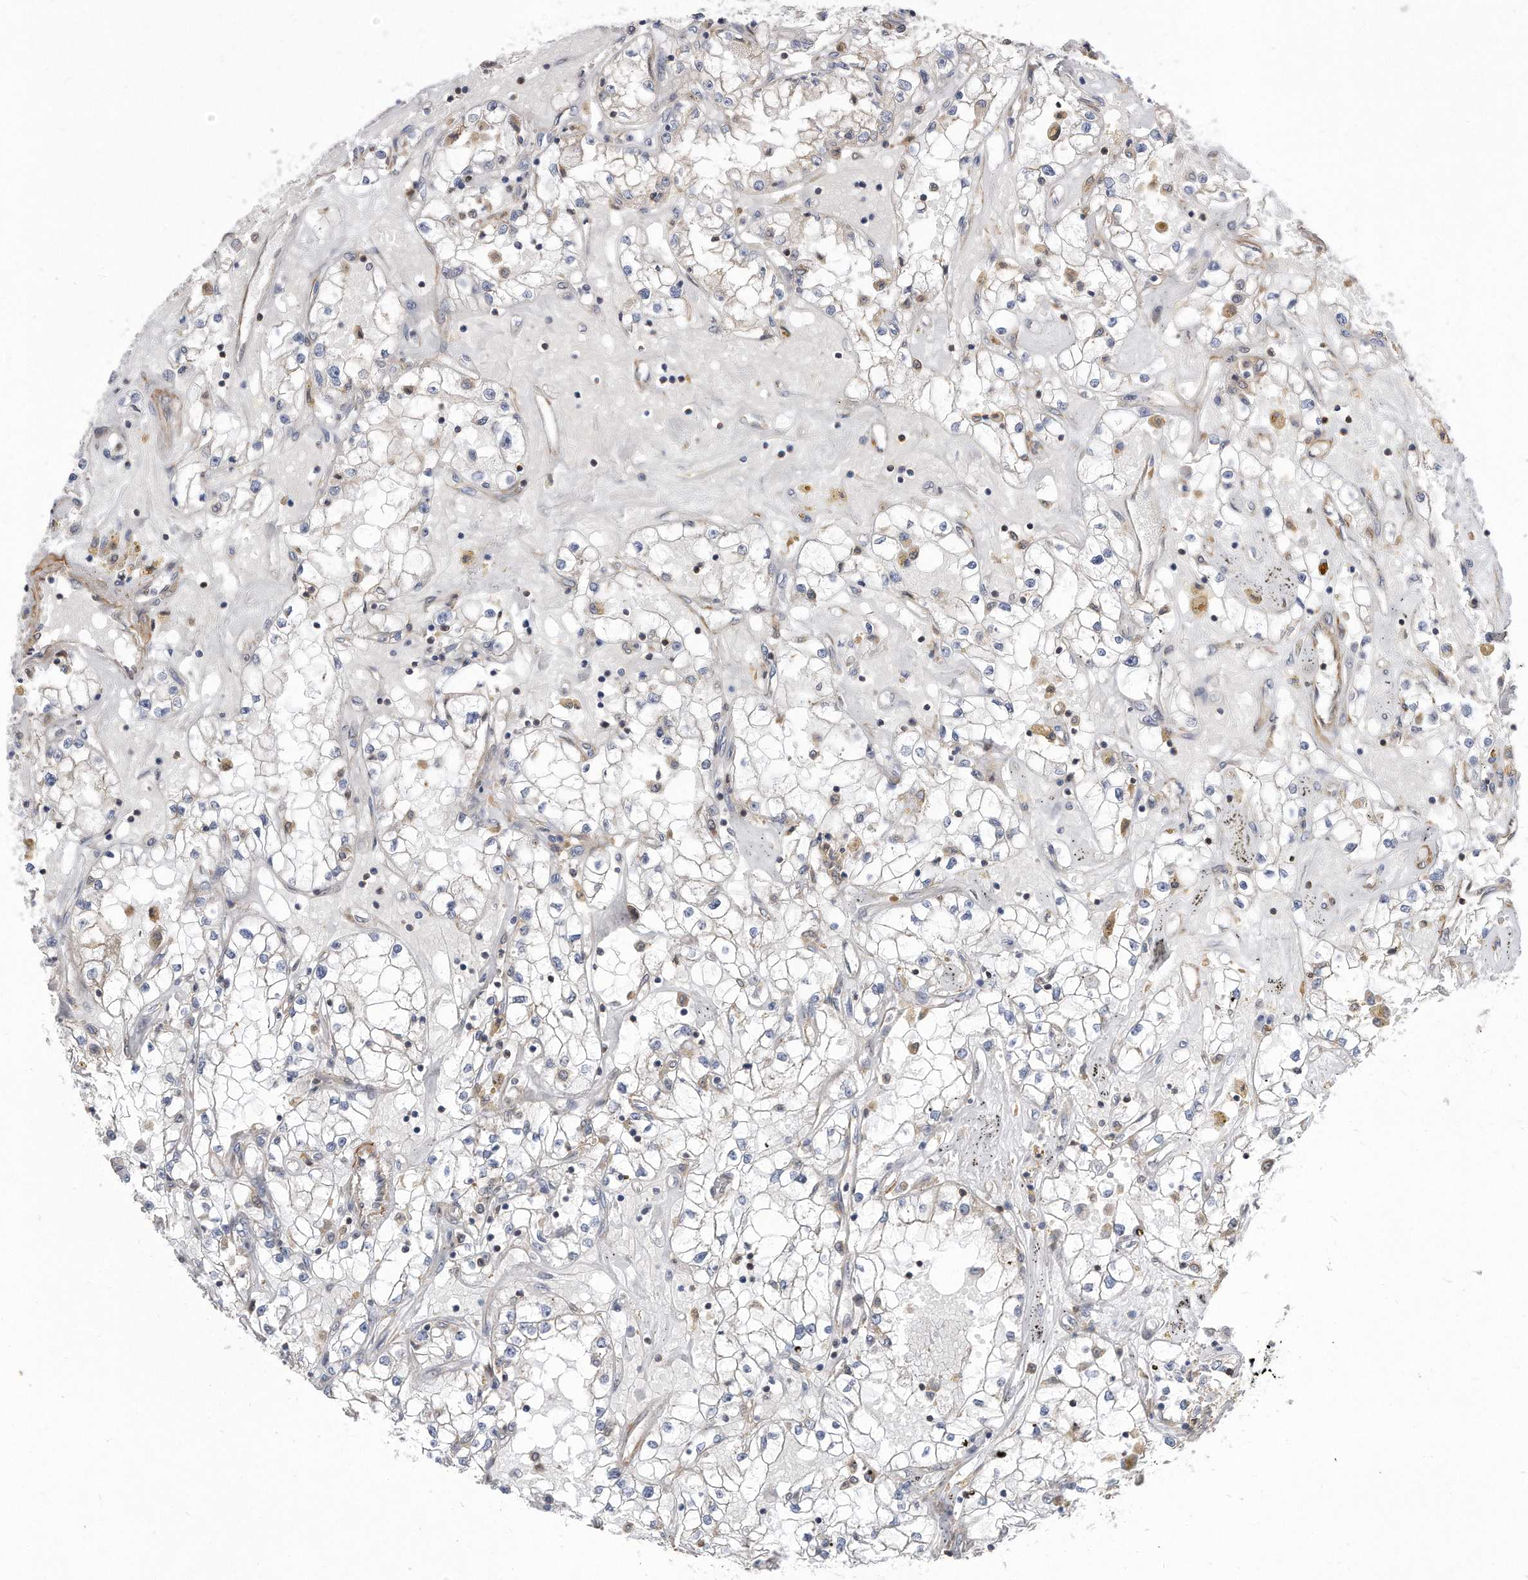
{"staining": {"intensity": "negative", "quantity": "none", "location": "none"}, "tissue": "renal cancer", "cell_type": "Tumor cells", "image_type": "cancer", "snomed": [{"axis": "morphology", "description": "Adenocarcinoma, NOS"}, {"axis": "topography", "description": "Kidney"}], "caption": "Renal cancer (adenocarcinoma) stained for a protein using immunohistochemistry displays no staining tumor cells.", "gene": "TCP1", "patient": {"sex": "male", "age": 56}}